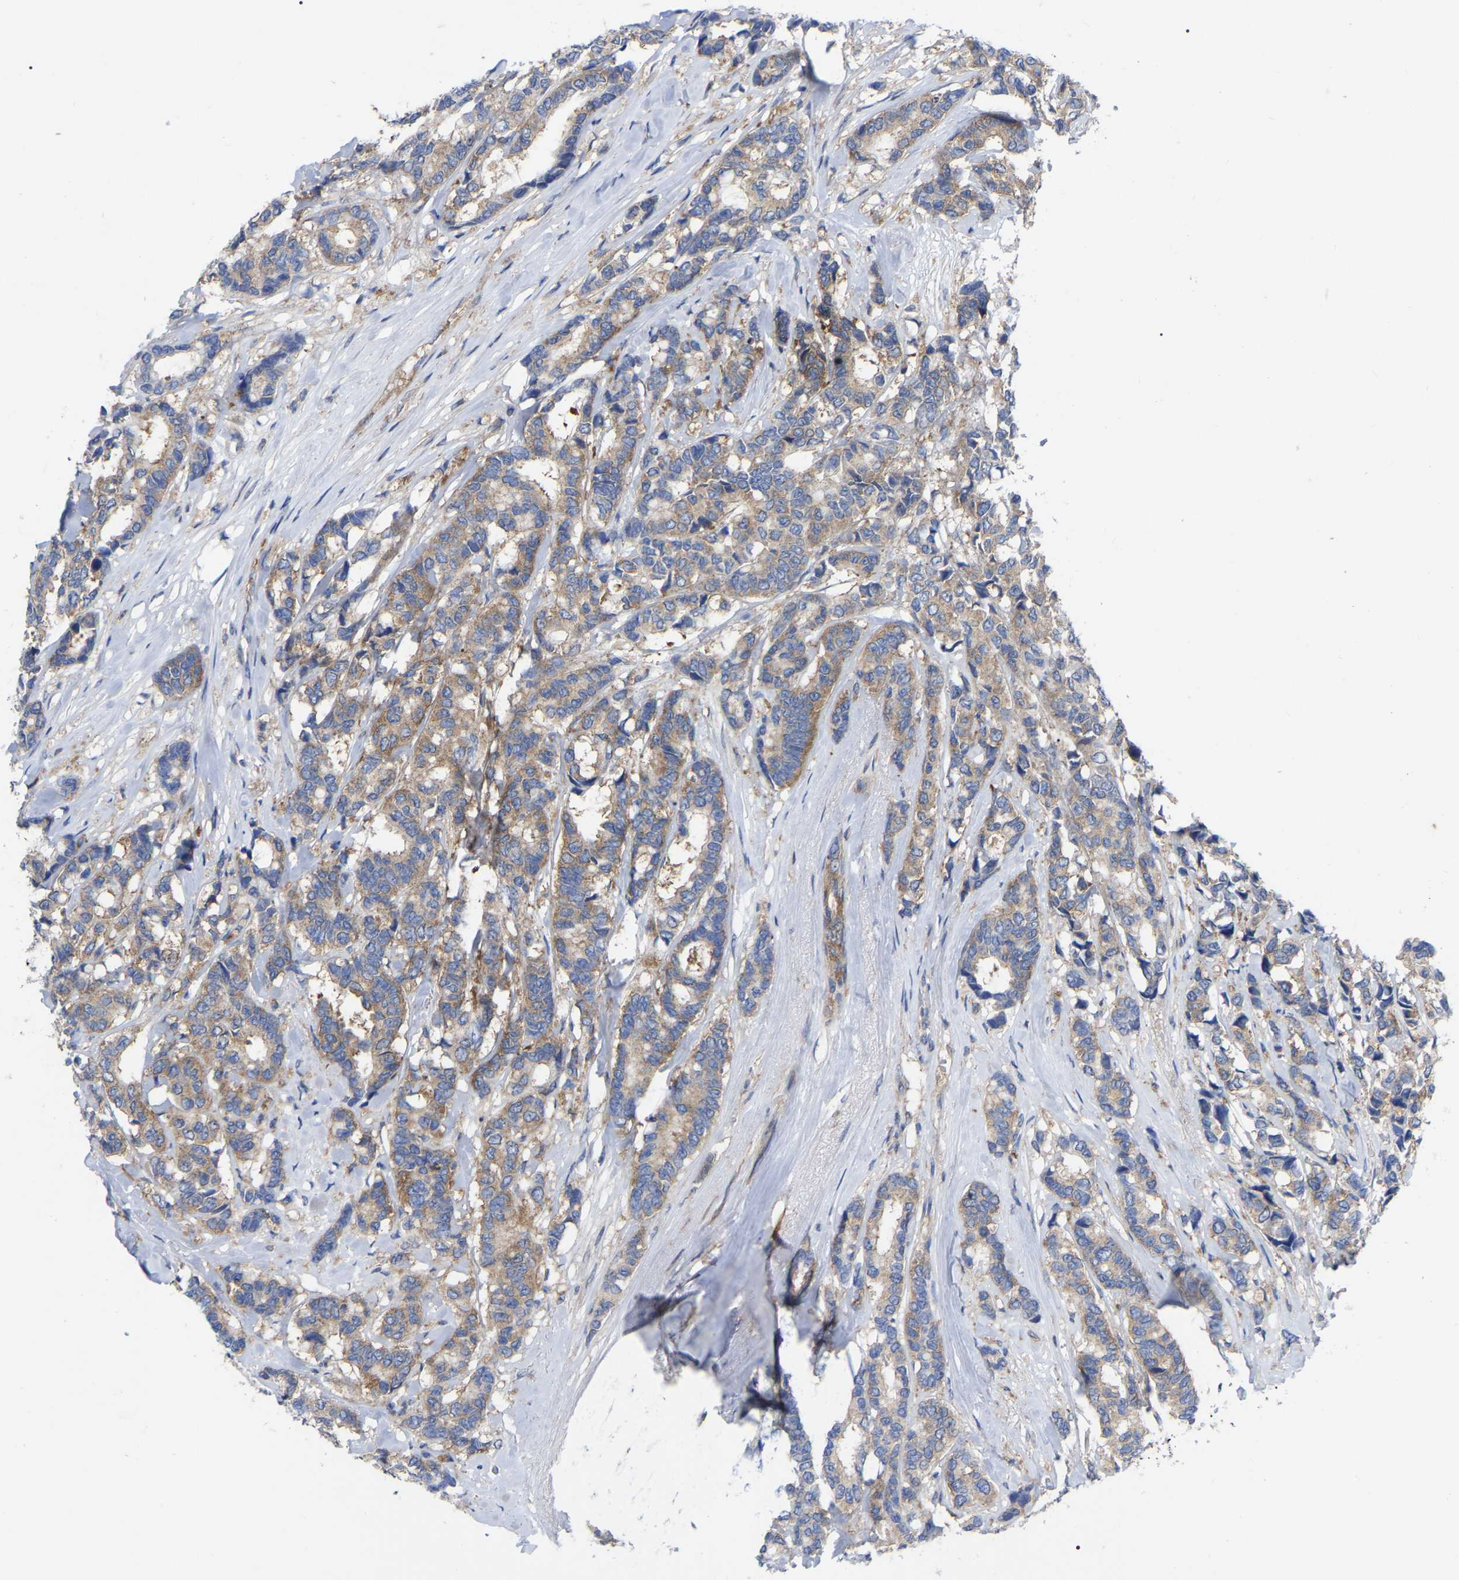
{"staining": {"intensity": "weak", "quantity": ">75%", "location": "cytoplasmic/membranous"}, "tissue": "breast cancer", "cell_type": "Tumor cells", "image_type": "cancer", "snomed": [{"axis": "morphology", "description": "Duct carcinoma"}, {"axis": "topography", "description": "Breast"}], "caption": "Brown immunohistochemical staining in breast cancer reveals weak cytoplasmic/membranous positivity in about >75% of tumor cells. (DAB (3,3'-diaminobenzidine) IHC with brightfield microscopy, high magnification).", "gene": "TCP1", "patient": {"sex": "female", "age": 87}}